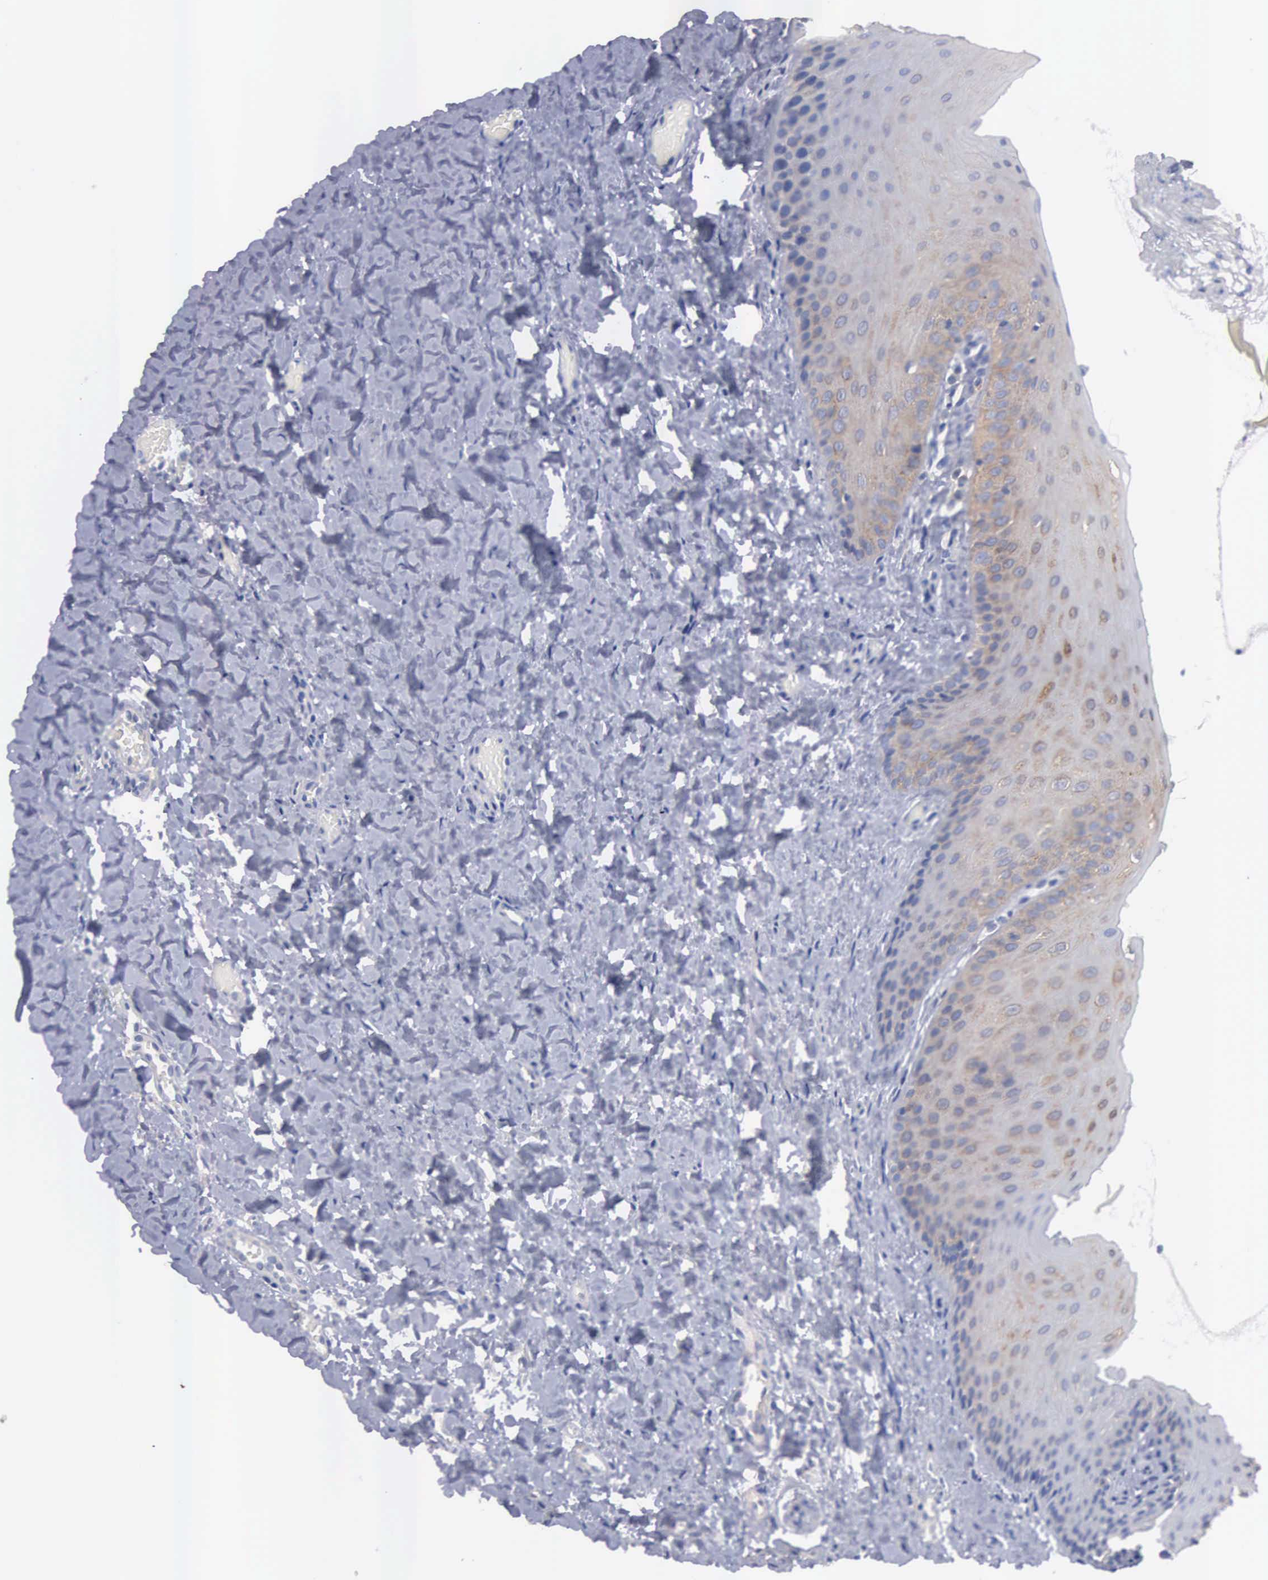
{"staining": {"intensity": "weak", "quantity": "25%-75%", "location": "cytoplasmic/membranous"}, "tissue": "oral mucosa", "cell_type": "Squamous epithelial cells", "image_type": "normal", "snomed": [{"axis": "morphology", "description": "Normal tissue, NOS"}, {"axis": "topography", "description": "Oral tissue"}], "caption": "Protein staining of normal oral mucosa shows weak cytoplasmic/membranous staining in approximately 25%-75% of squamous epithelial cells. The staining was performed using DAB, with brown indicating positive protein expression. Nuclei are stained blue with hematoxylin.", "gene": "CEP170B", "patient": {"sex": "female", "age": 23}}